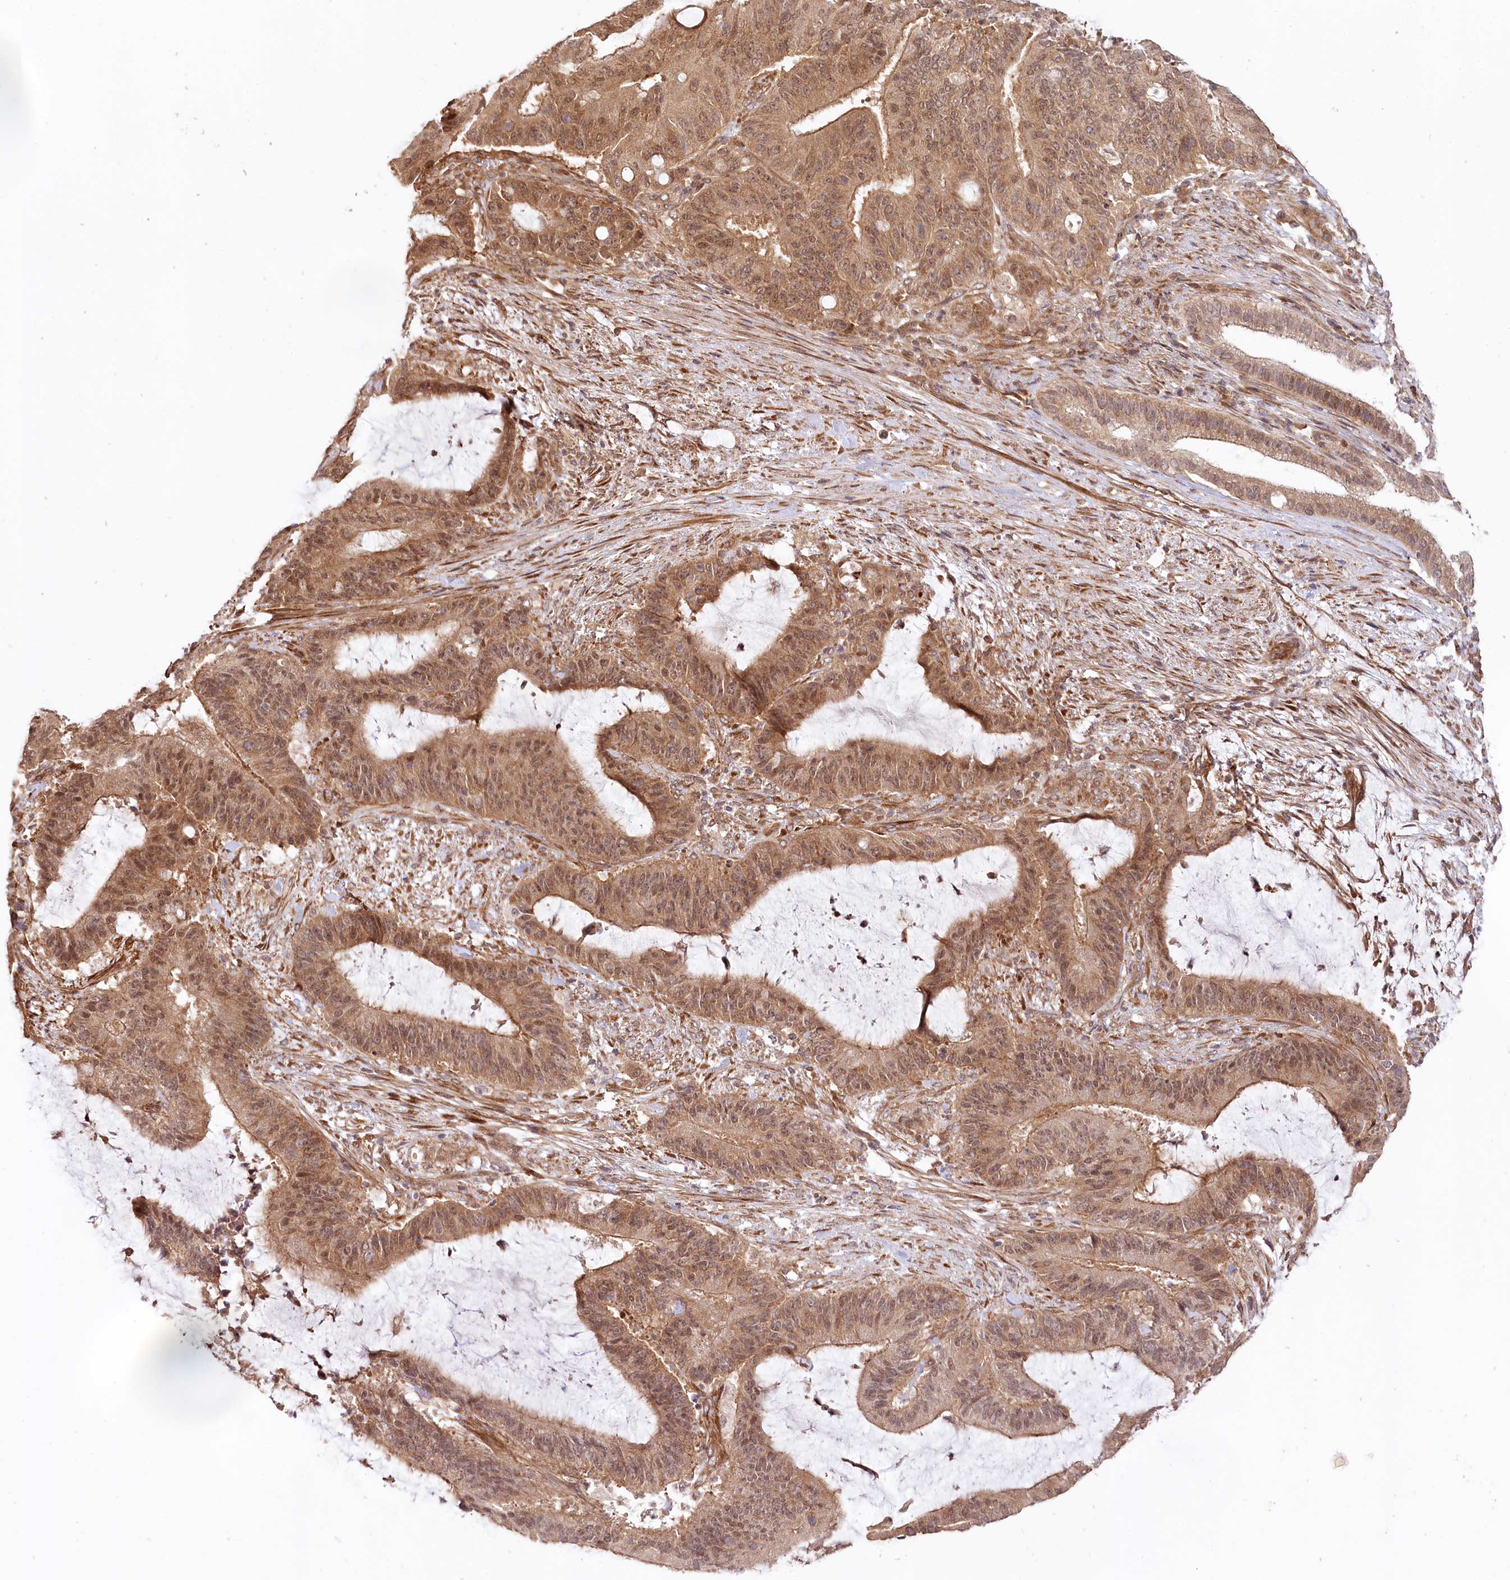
{"staining": {"intensity": "moderate", "quantity": ">75%", "location": "cytoplasmic/membranous,nuclear"}, "tissue": "liver cancer", "cell_type": "Tumor cells", "image_type": "cancer", "snomed": [{"axis": "morphology", "description": "Normal tissue, NOS"}, {"axis": "morphology", "description": "Cholangiocarcinoma"}, {"axis": "topography", "description": "Liver"}, {"axis": "topography", "description": "Peripheral nerve tissue"}], "caption": "IHC histopathology image of human liver cancer stained for a protein (brown), which shows medium levels of moderate cytoplasmic/membranous and nuclear positivity in about >75% of tumor cells.", "gene": "CEP70", "patient": {"sex": "female", "age": 73}}